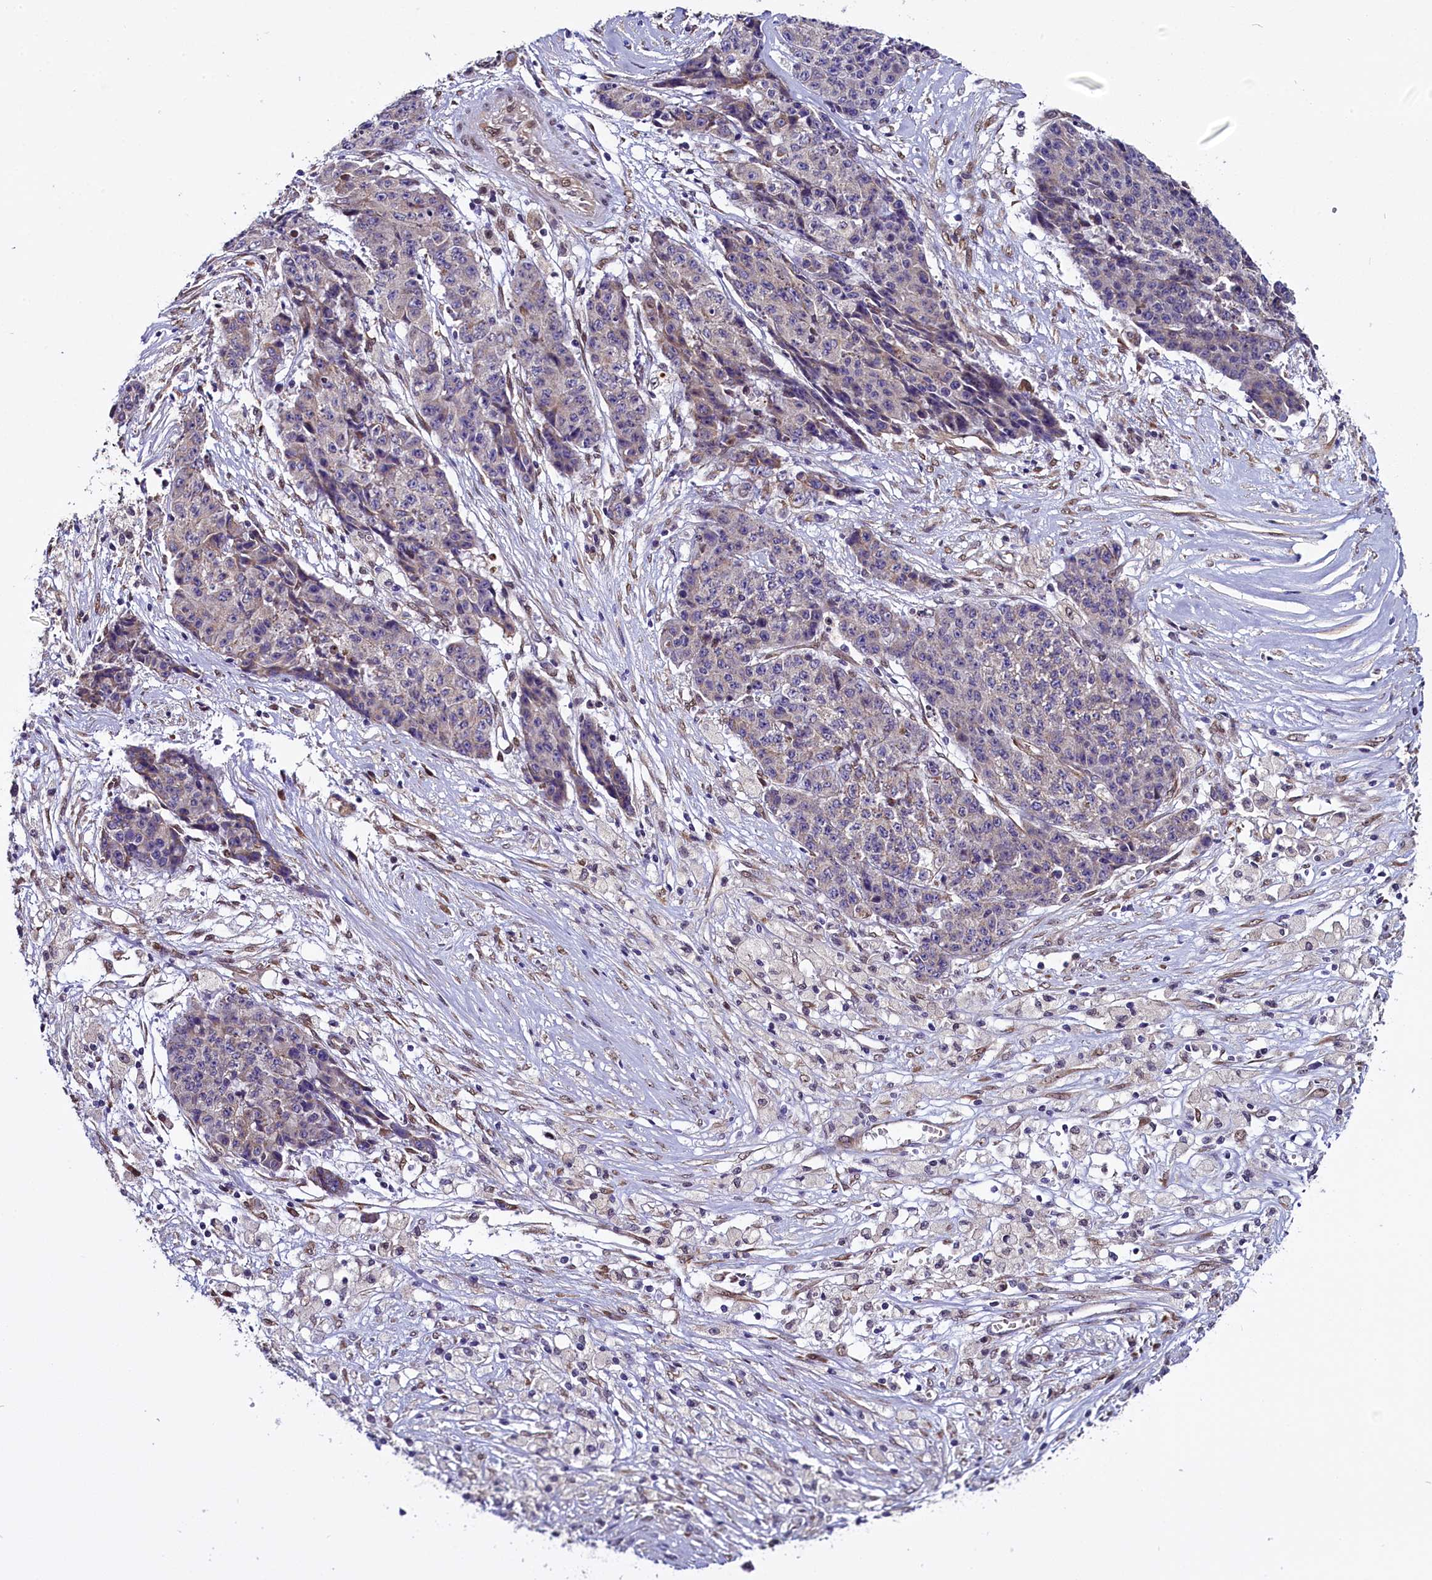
{"staining": {"intensity": "negative", "quantity": "none", "location": "none"}, "tissue": "ovarian cancer", "cell_type": "Tumor cells", "image_type": "cancer", "snomed": [{"axis": "morphology", "description": "Carcinoma, endometroid"}, {"axis": "topography", "description": "Ovary"}], "caption": "Histopathology image shows no protein staining in tumor cells of ovarian cancer tissue.", "gene": "UACA", "patient": {"sex": "female", "age": 42}}